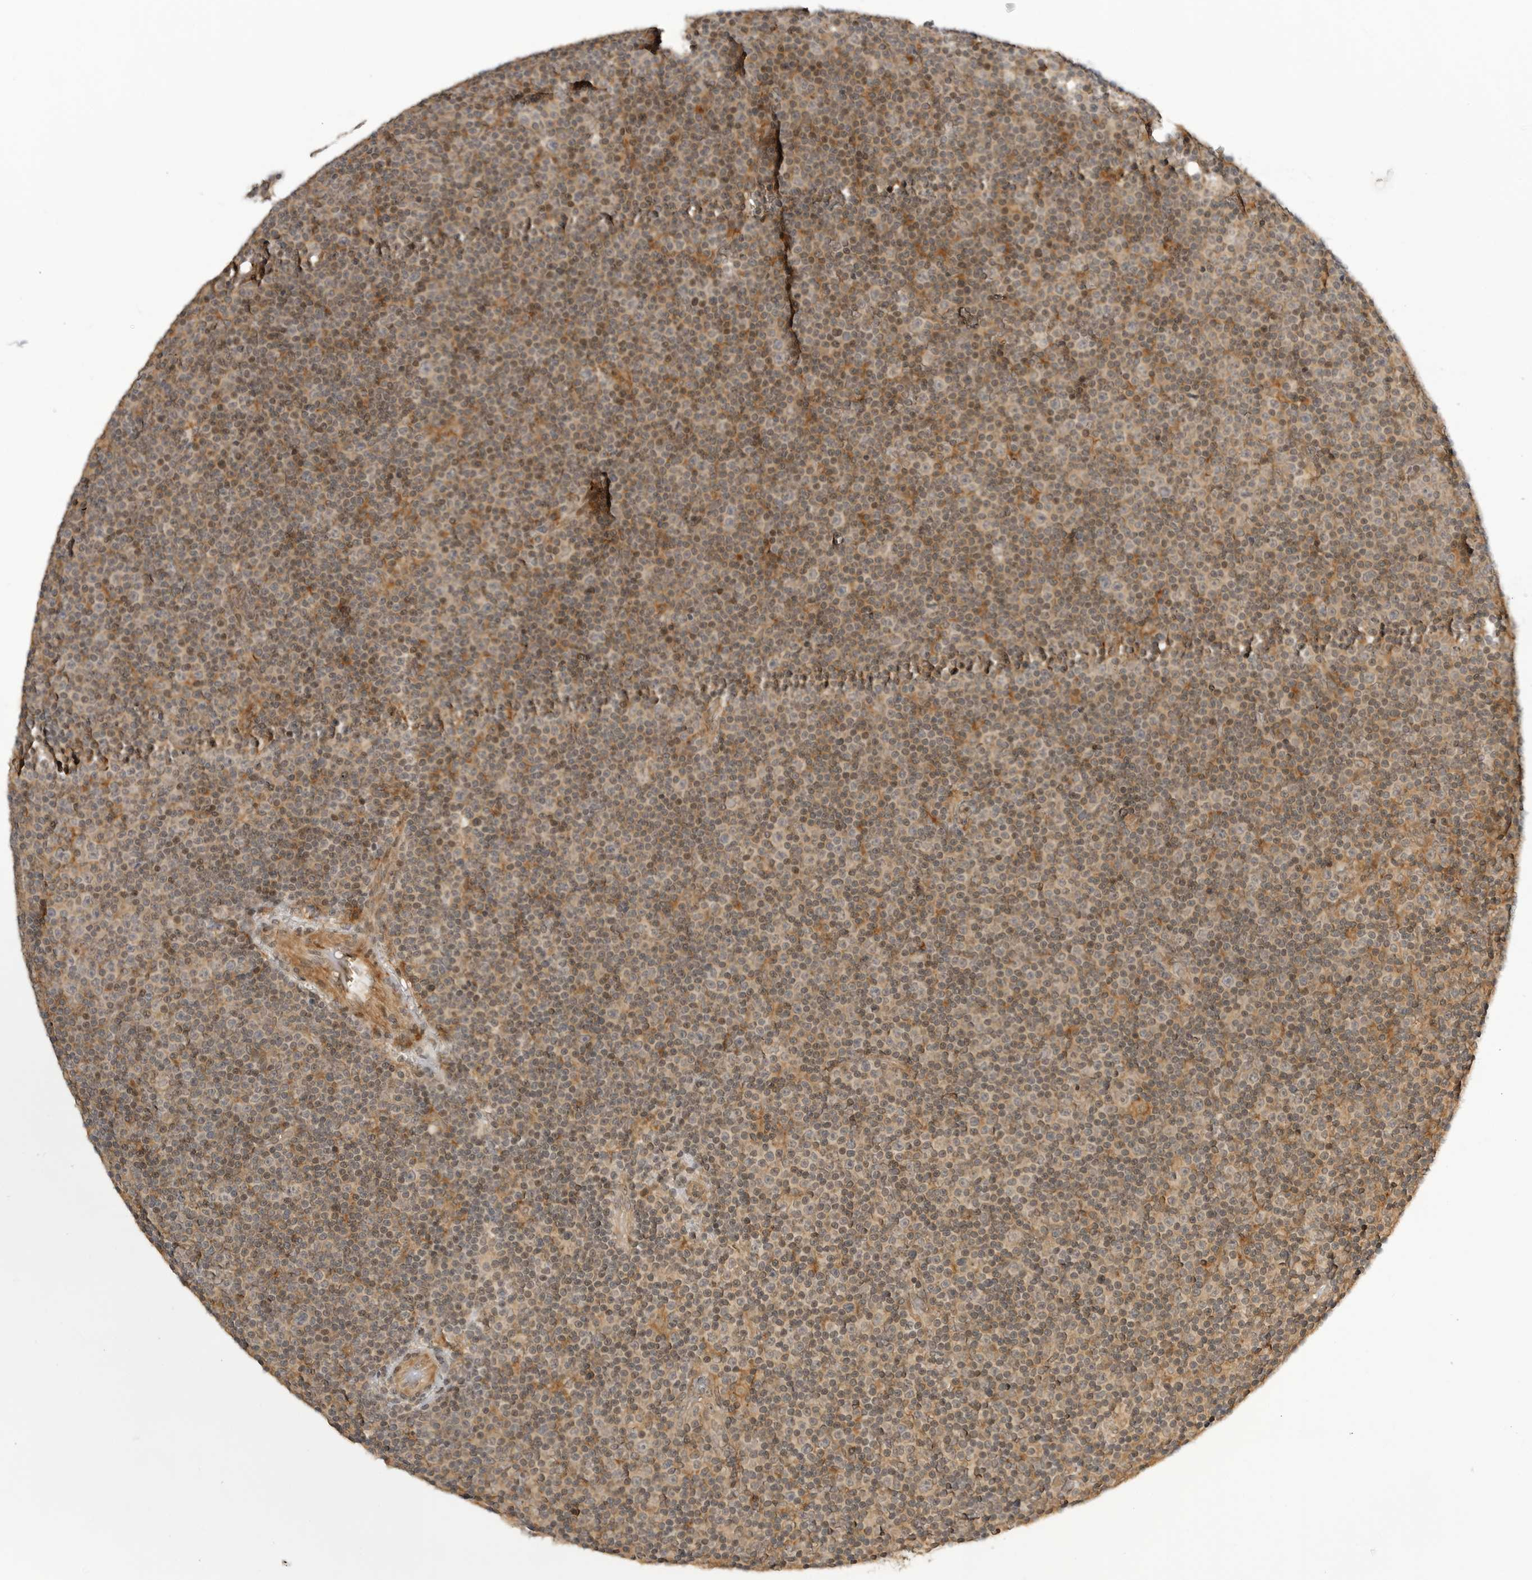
{"staining": {"intensity": "weak", "quantity": "25%-75%", "location": "cytoplasmic/membranous,nuclear"}, "tissue": "lymphoma", "cell_type": "Tumor cells", "image_type": "cancer", "snomed": [{"axis": "morphology", "description": "Malignant lymphoma, non-Hodgkin's type, Low grade"}, {"axis": "topography", "description": "Lymph node"}], "caption": "IHC (DAB) staining of human malignant lymphoma, non-Hodgkin's type (low-grade) exhibits weak cytoplasmic/membranous and nuclear protein positivity in approximately 25%-75% of tumor cells.", "gene": "MAP2K5", "patient": {"sex": "female", "age": 67}}